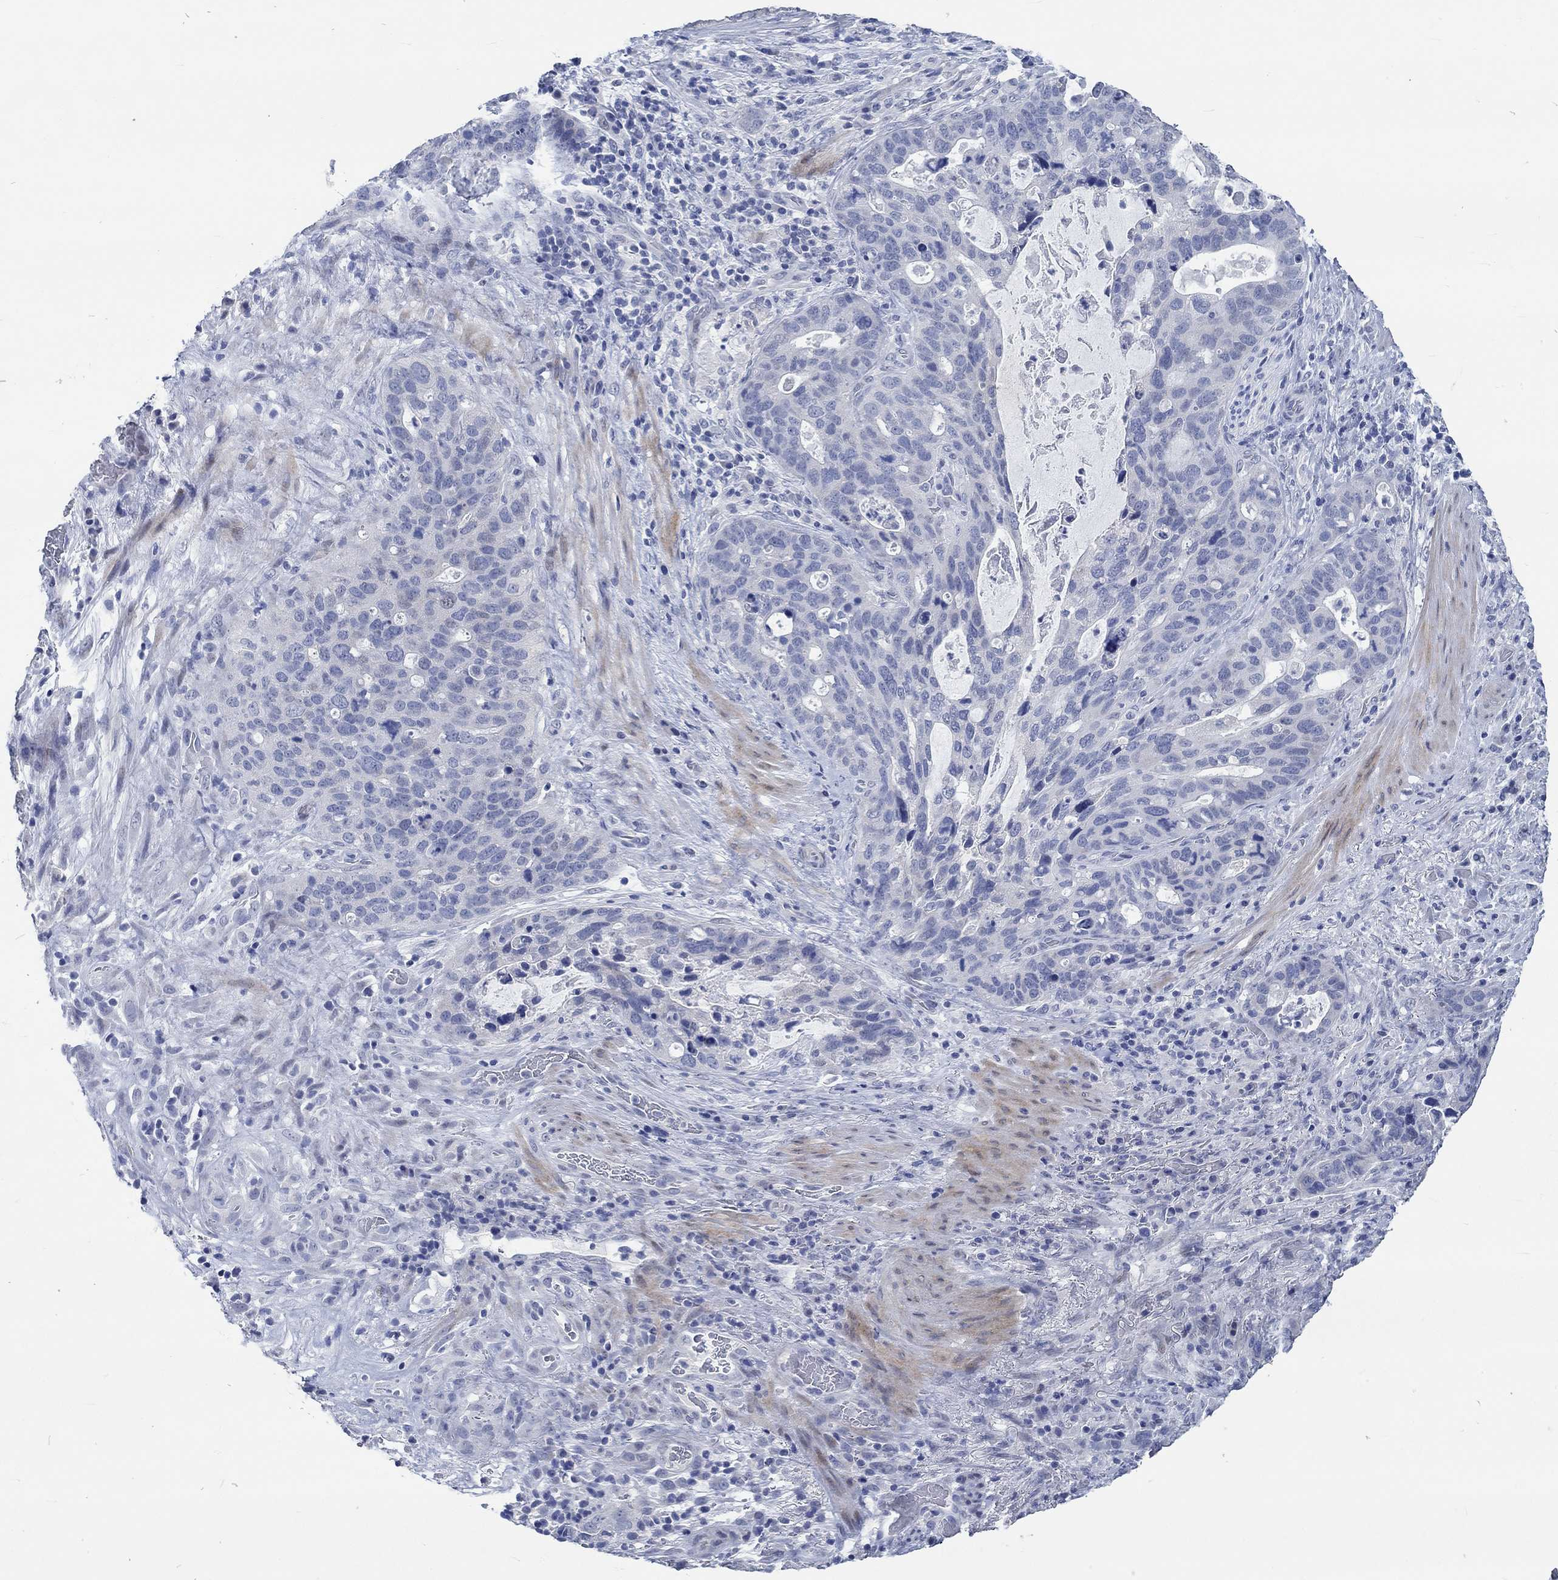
{"staining": {"intensity": "negative", "quantity": "none", "location": "none"}, "tissue": "stomach cancer", "cell_type": "Tumor cells", "image_type": "cancer", "snomed": [{"axis": "morphology", "description": "Adenocarcinoma, NOS"}, {"axis": "topography", "description": "Stomach"}], "caption": "Tumor cells are negative for protein expression in human adenocarcinoma (stomach).", "gene": "C4orf47", "patient": {"sex": "male", "age": 54}}